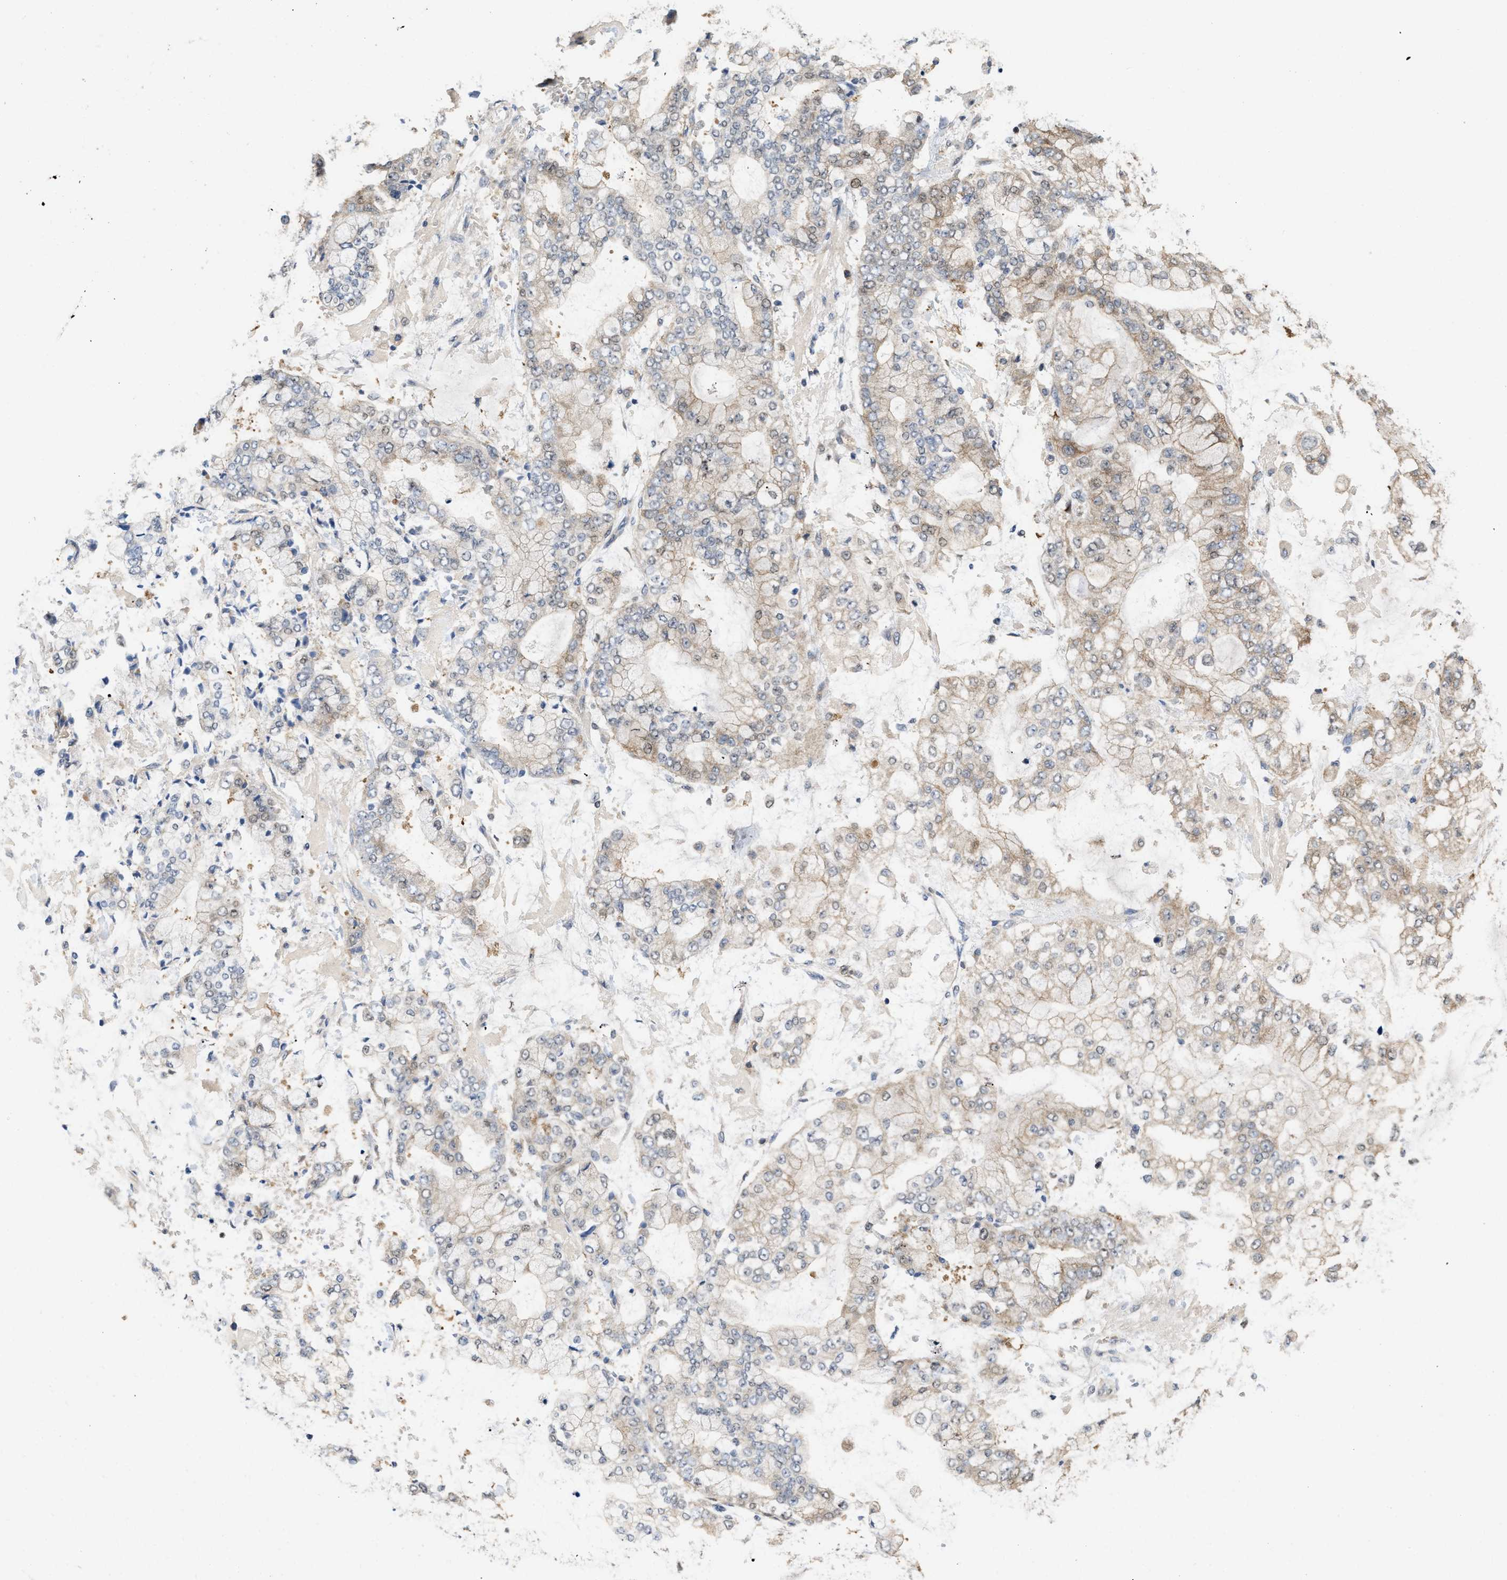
{"staining": {"intensity": "weak", "quantity": ">75%", "location": "cytoplasmic/membranous"}, "tissue": "stomach cancer", "cell_type": "Tumor cells", "image_type": "cancer", "snomed": [{"axis": "morphology", "description": "Adenocarcinoma, NOS"}, {"axis": "topography", "description": "Stomach"}], "caption": "Stomach cancer stained with immunohistochemistry exhibits weak cytoplasmic/membranous positivity in approximately >75% of tumor cells. The staining was performed using DAB (3,3'-diaminobenzidine), with brown indicating positive protein expression. Nuclei are stained blue with hematoxylin.", "gene": "CSNK1A1", "patient": {"sex": "male", "age": 76}}